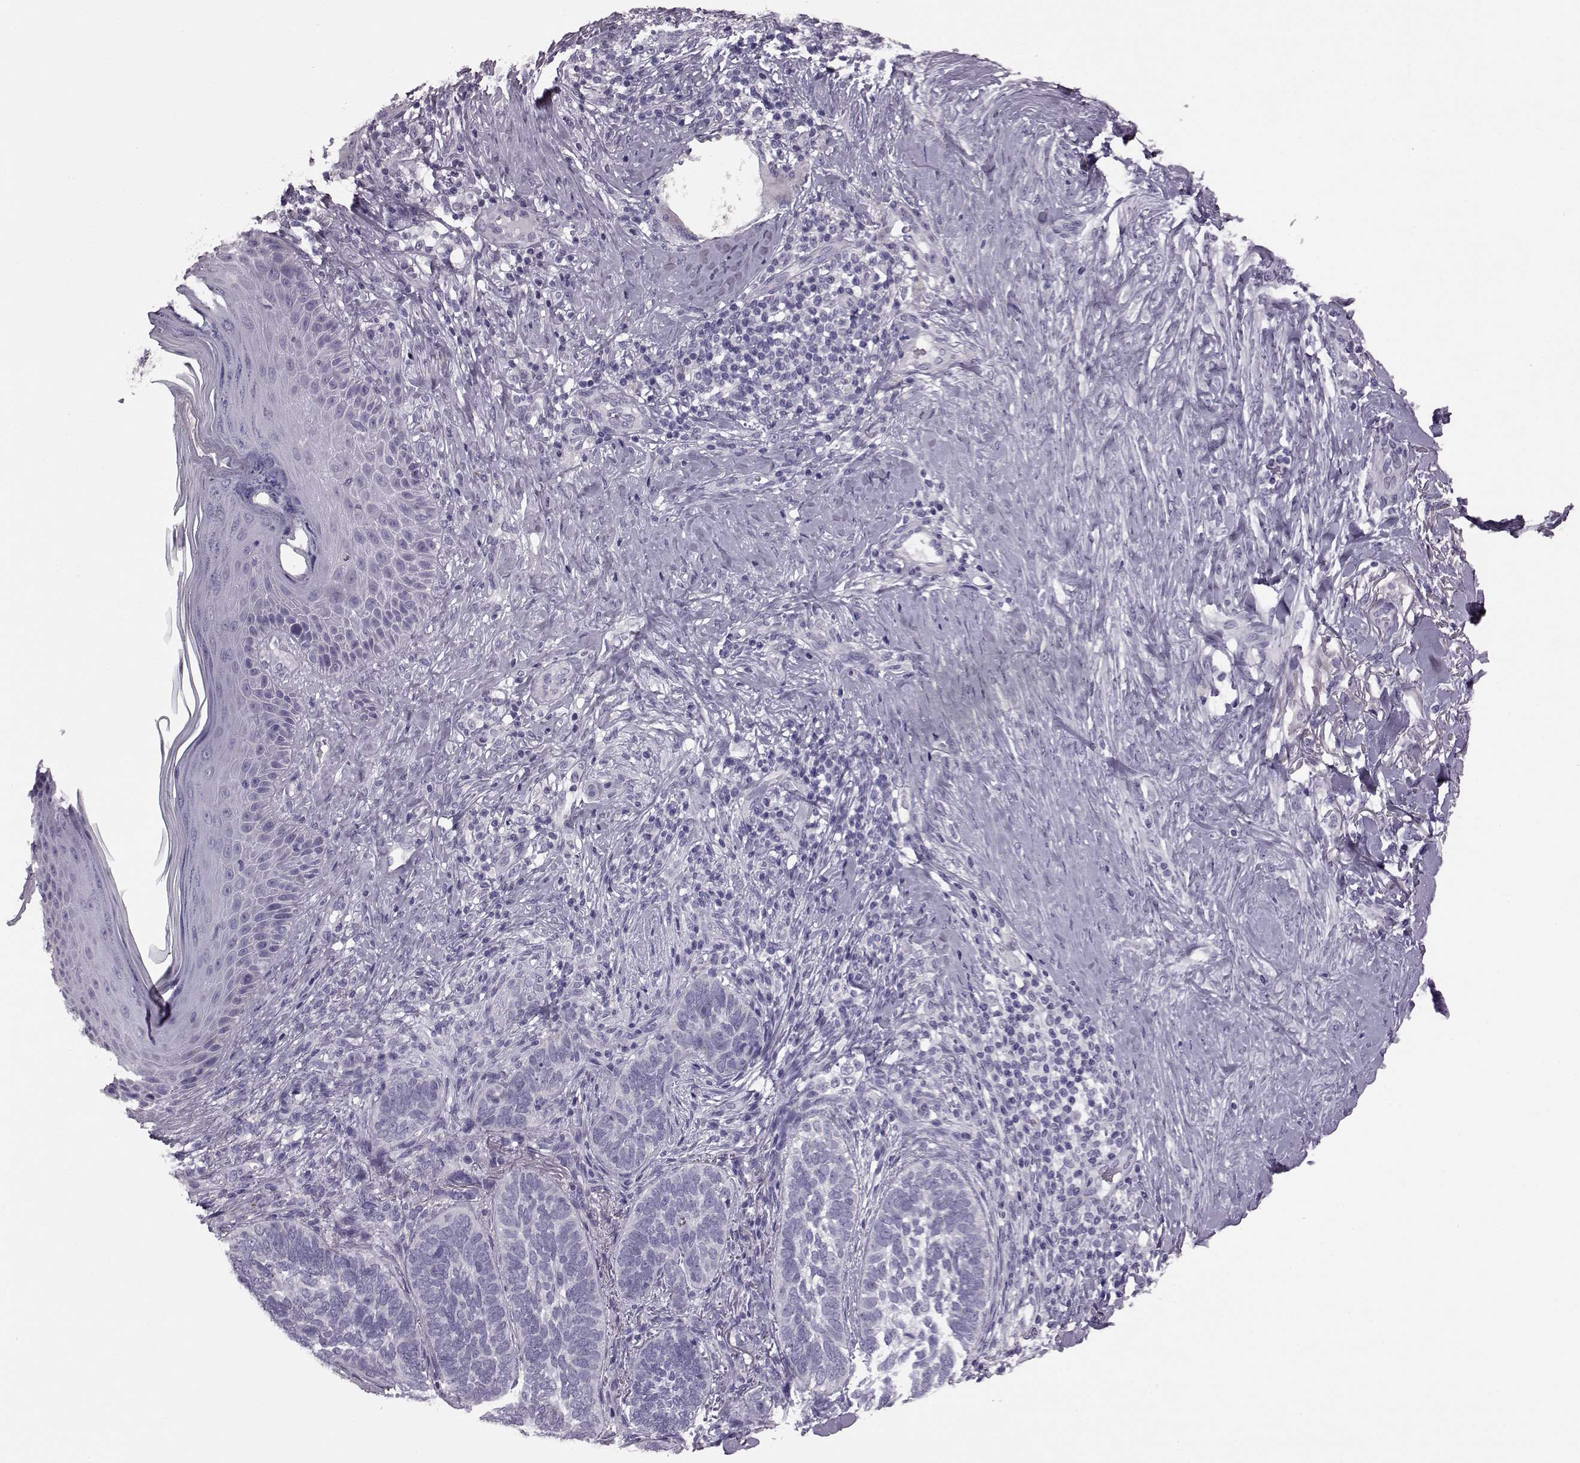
{"staining": {"intensity": "negative", "quantity": "none", "location": "none"}, "tissue": "skin cancer", "cell_type": "Tumor cells", "image_type": "cancer", "snomed": [{"axis": "morphology", "description": "Normal tissue, NOS"}, {"axis": "morphology", "description": "Basal cell carcinoma"}, {"axis": "topography", "description": "Skin"}], "caption": "The micrograph reveals no significant staining in tumor cells of skin cancer (basal cell carcinoma).", "gene": "RIMS2", "patient": {"sex": "male", "age": 46}}